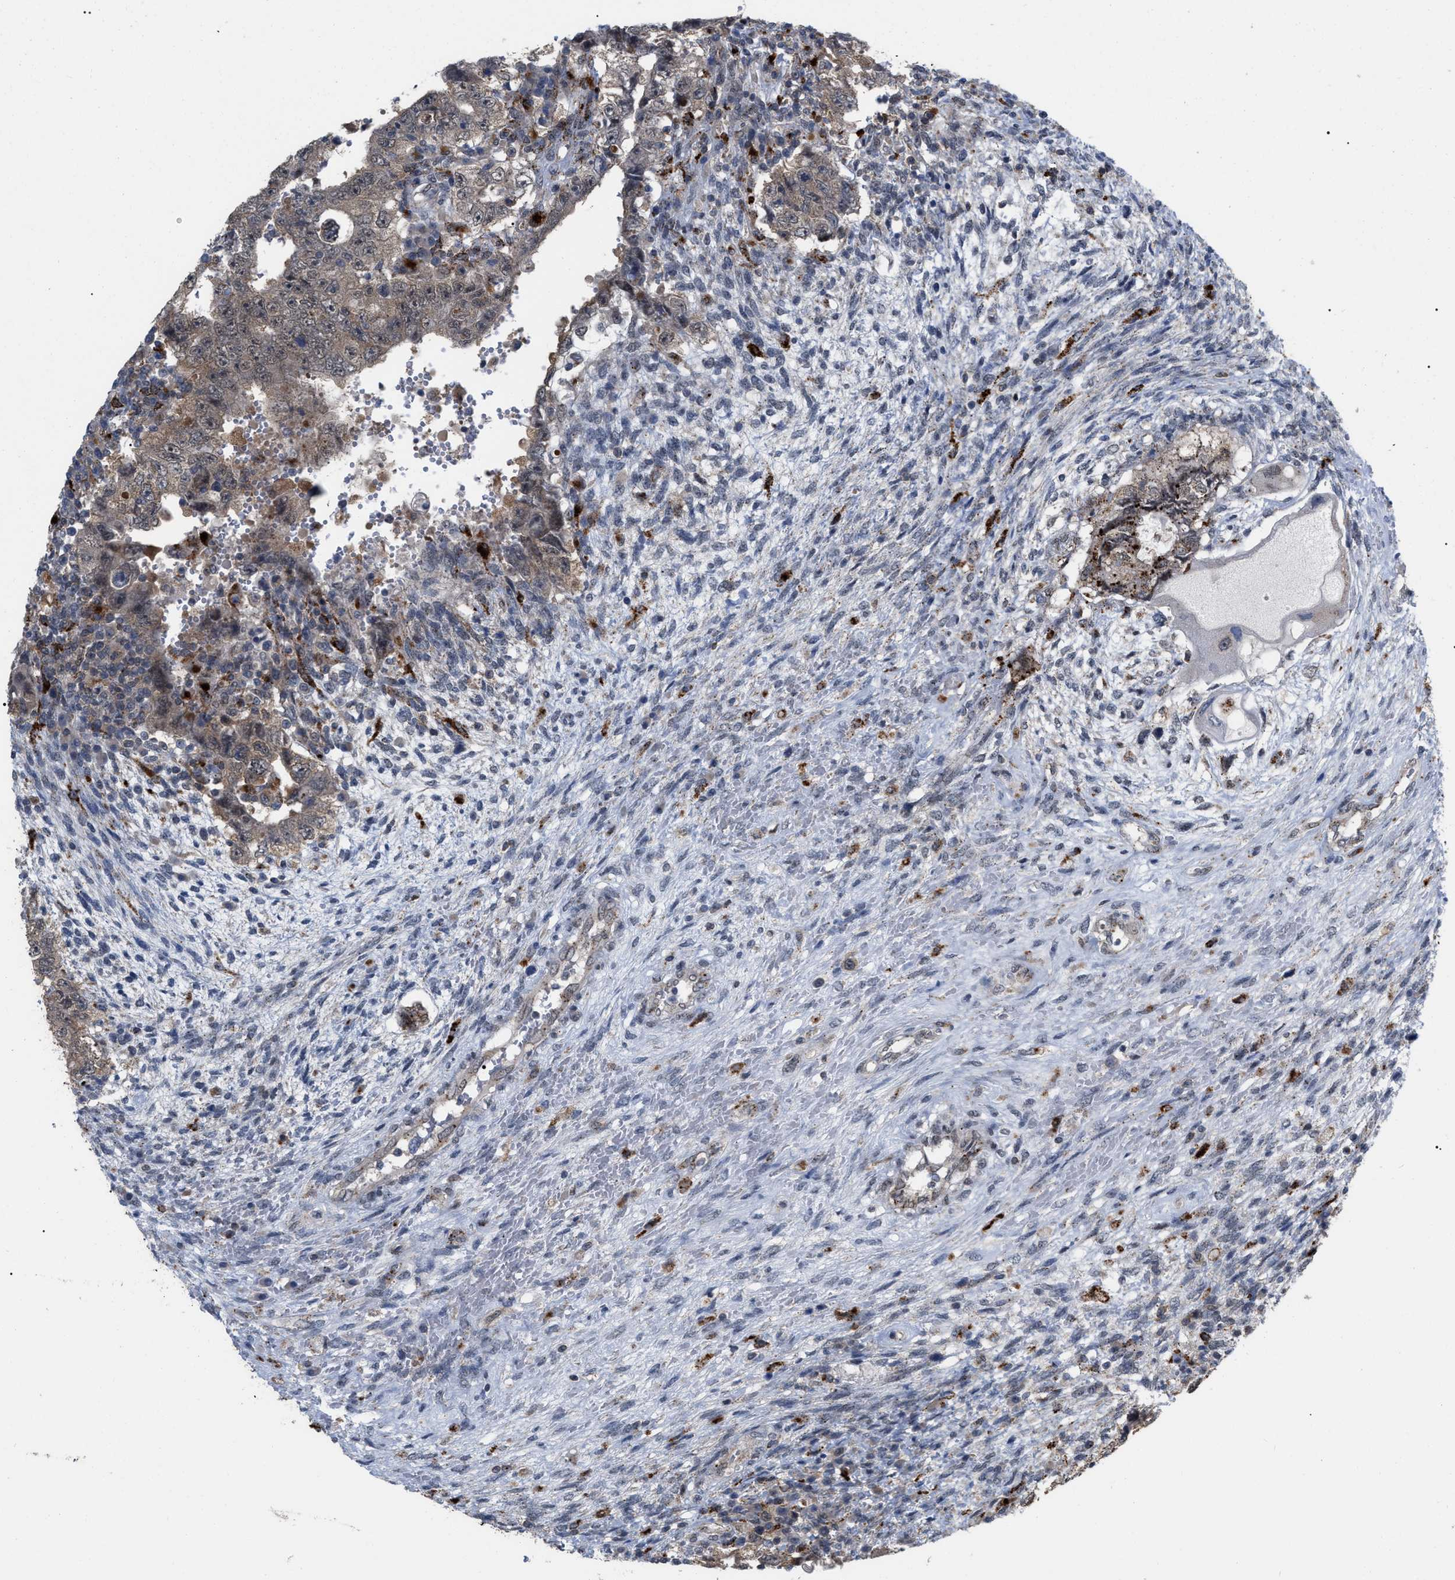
{"staining": {"intensity": "weak", "quantity": "25%-75%", "location": "cytoplasmic/membranous"}, "tissue": "testis cancer", "cell_type": "Tumor cells", "image_type": "cancer", "snomed": [{"axis": "morphology", "description": "Carcinoma, Embryonal, NOS"}, {"axis": "topography", "description": "Testis"}], "caption": "Embryonal carcinoma (testis) stained with DAB (3,3'-diaminobenzidine) immunohistochemistry (IHC) exhibits low levels of weak cytoplasmic/membranous positivity in about 25%-75% of tumor cells. (Brightfield microscopy of DAB IHC at high magnification).", "gene": "UPF1", "patient": {"sex": "male", "age": 26}}